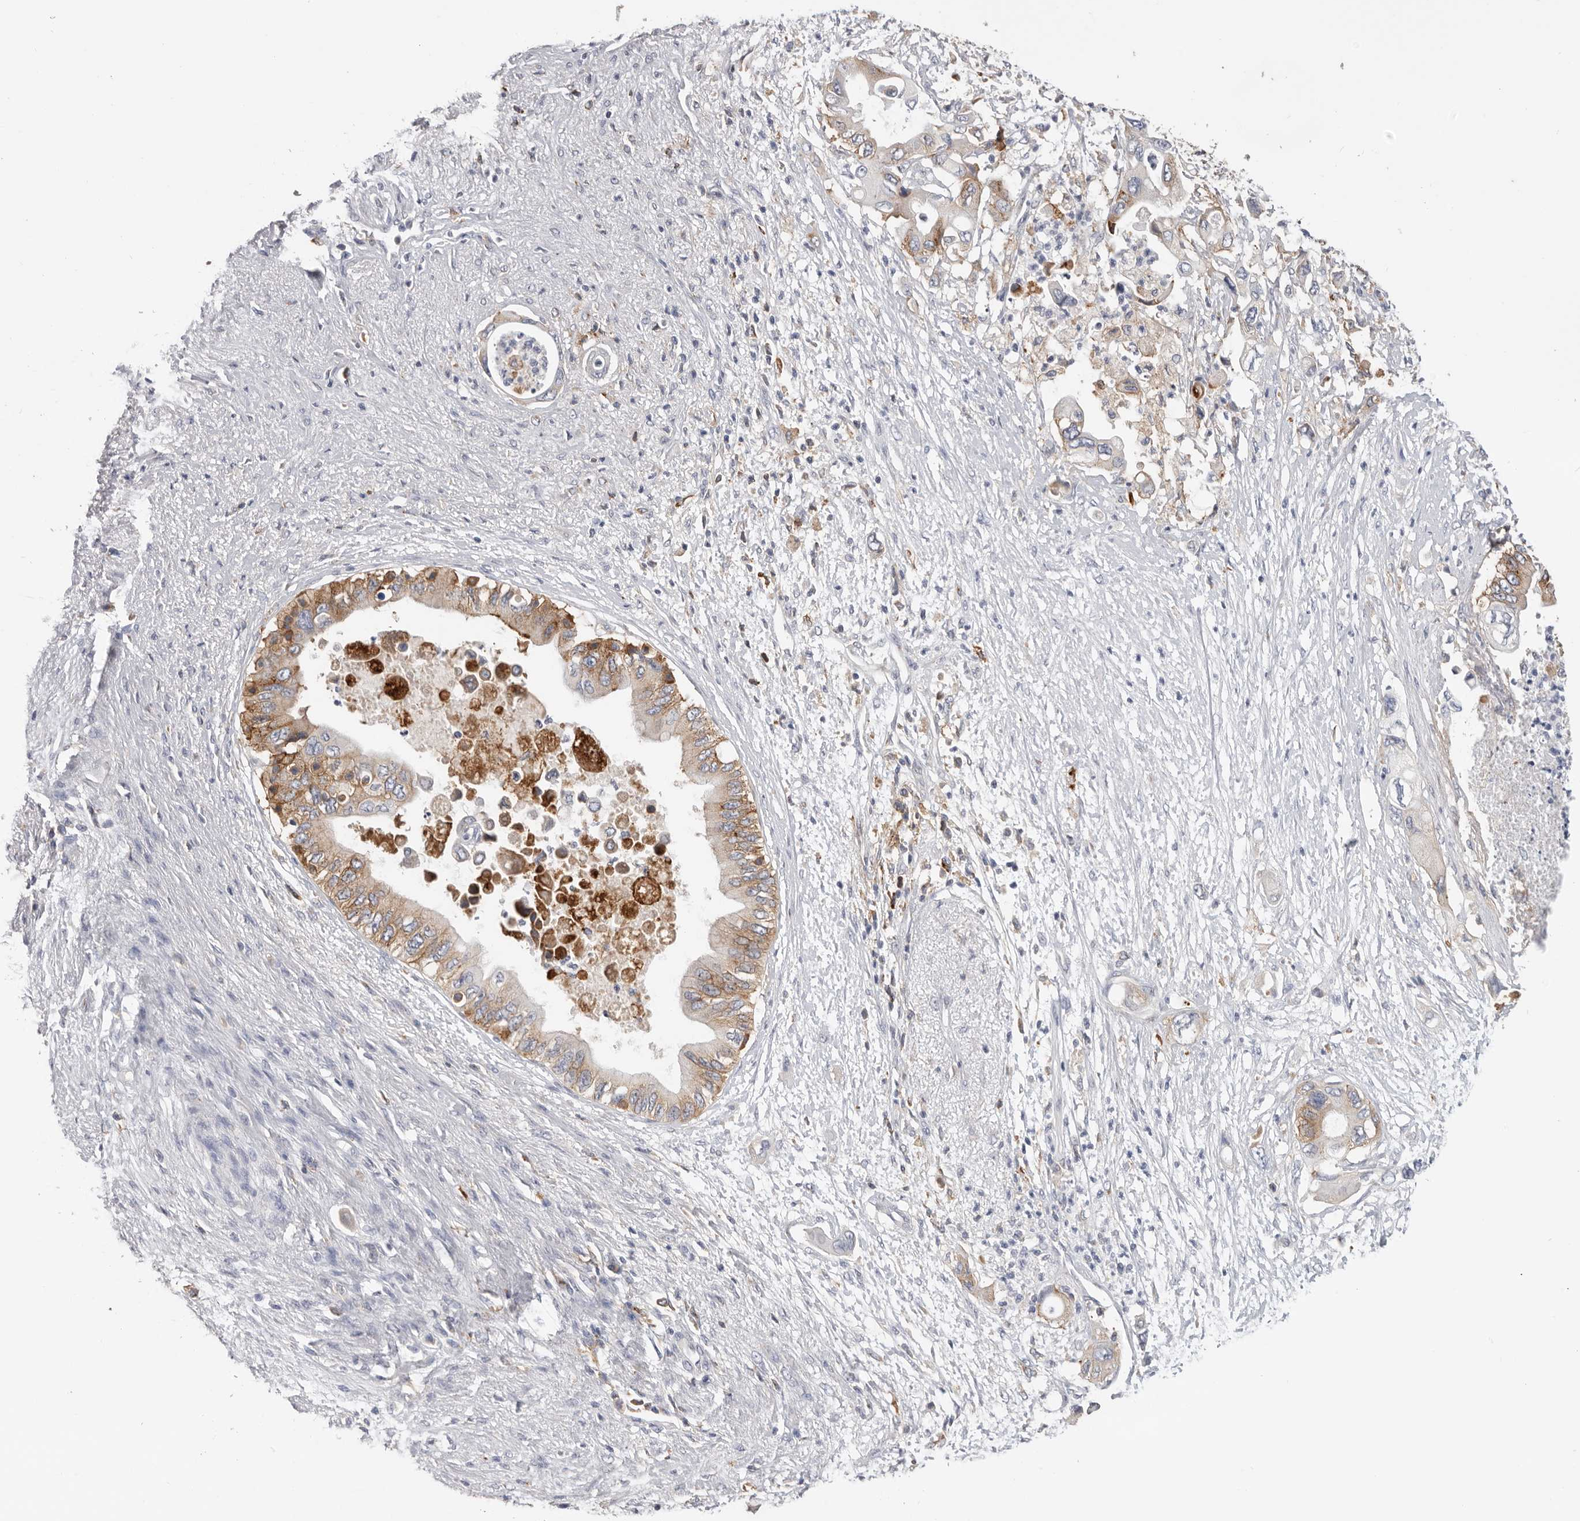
{"staining": {"intensity": "moderate", "quantity": ">75%", "location": "cytoplasmic/membranous"}, "tissue": "pancreatic cancer", "cell_type": "Tumor cells", "image_type": "cancer", "snomed": [{"axis": "morphology", "description": "Adenocarcinoma, NOS"}, {"axis": "topography", "description": "Pancreas"}], "caption": "Immunohistochemistry (IHC) photomicrograph of human adenocarcinoma (pancreatic) stained for a protein (brown), which demonstrates medium levels of moderate cytoplasmic/membranous positivity in approximately >75% of tumor cells.", "gene": "TFRC", "patient": {"sex": "male", "age": 66}}